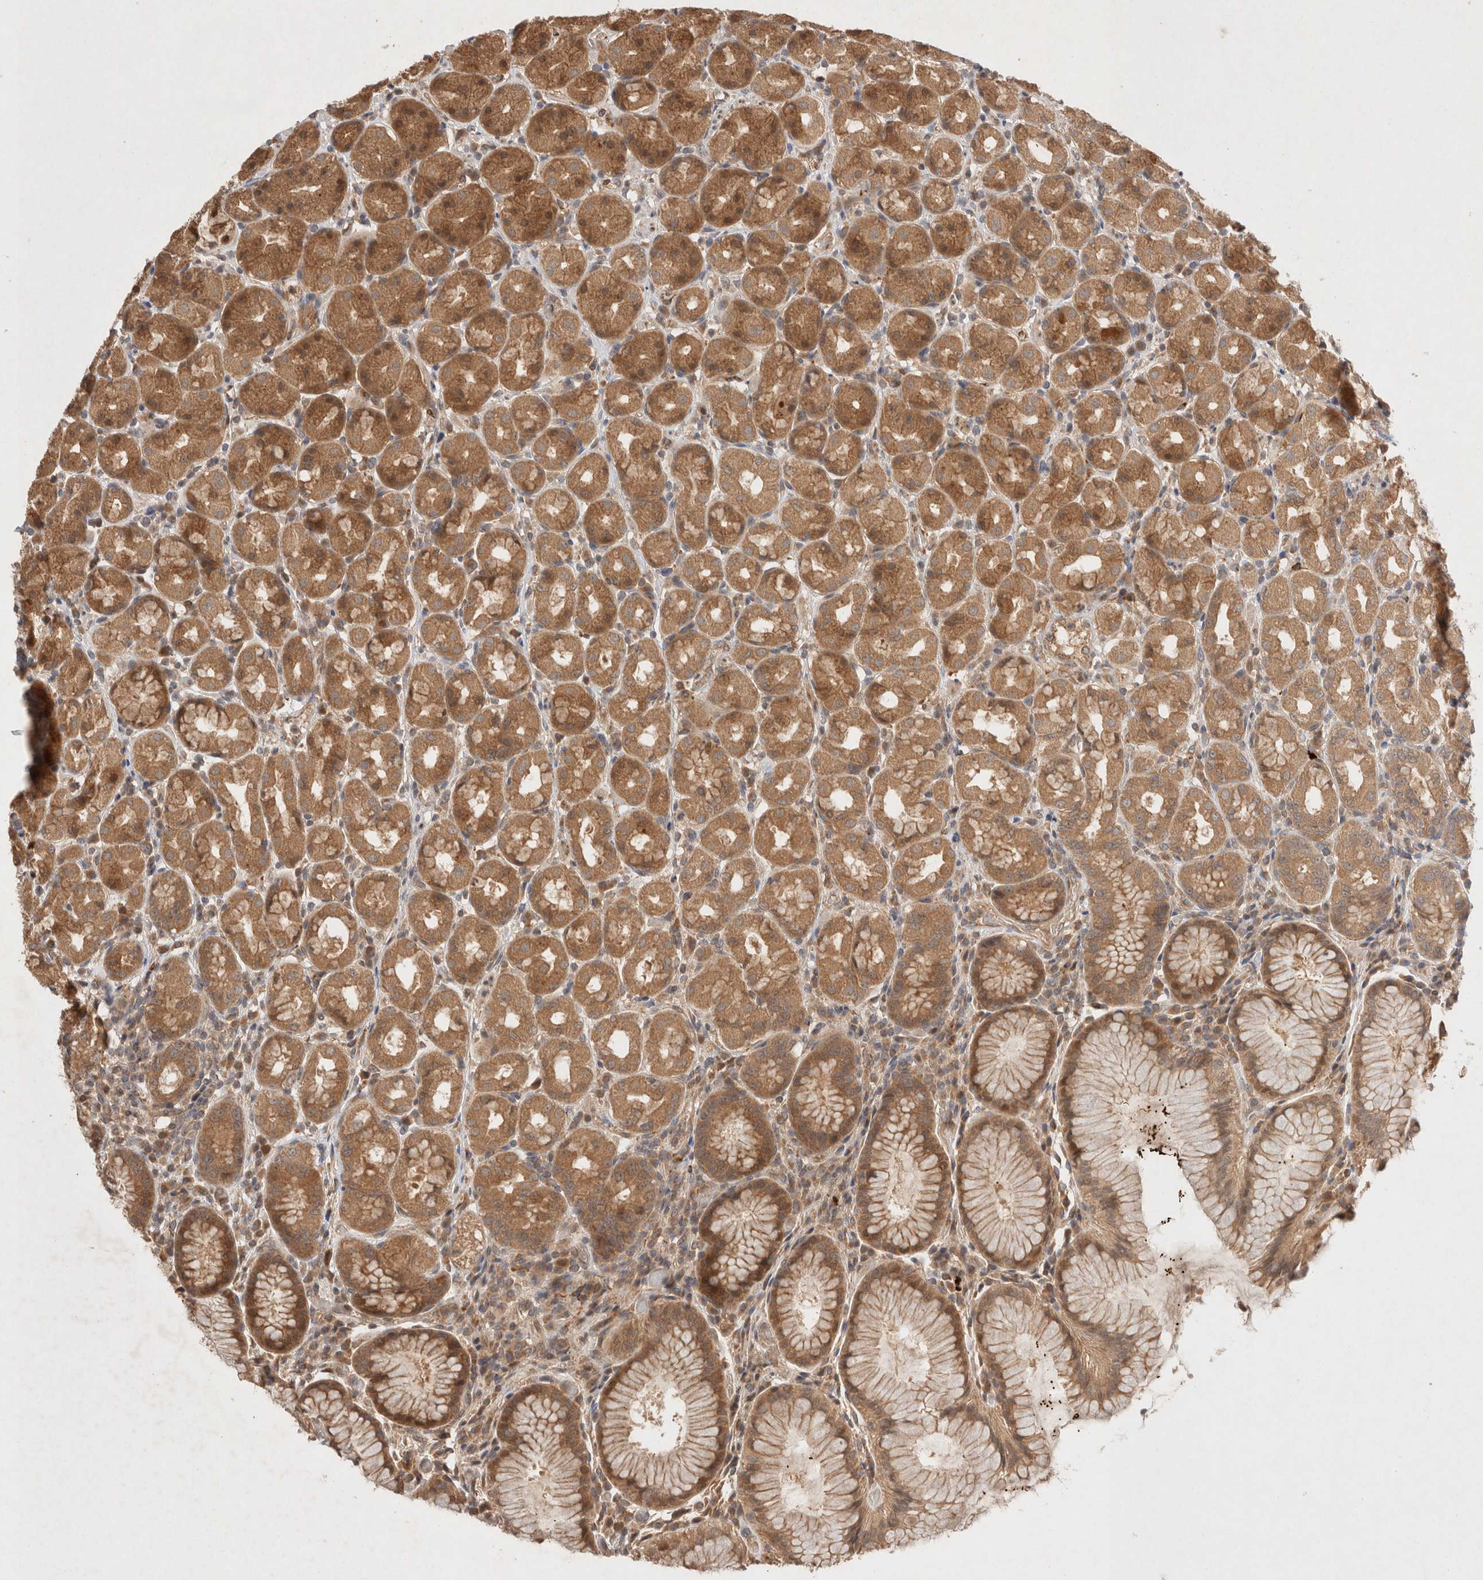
{"staining": {"intensity": "moderate", "quantity": ">75%", "location": "cytoplasmic/membranous"}, "tissue": "stomach", "cell_type": "Glandular cells", "image_type": "normal", "snomed": [{"axis": "morphology", "description": "Normal tissue, NOS"}, {"axis": "topography", "description": "Stomach, lower"}], "caption": "Benign stomach was stained to show a protein in brown. There is medium levels of moderate cytoplasmic/membranous expression in about >75% of glandular cells. (DAB (3,3'-diaminobenzidine) = brown stain, brightfield microscopy at high magnification).", "gene": "KLHL20", "patient": {"sex": "female", "age": 56}}